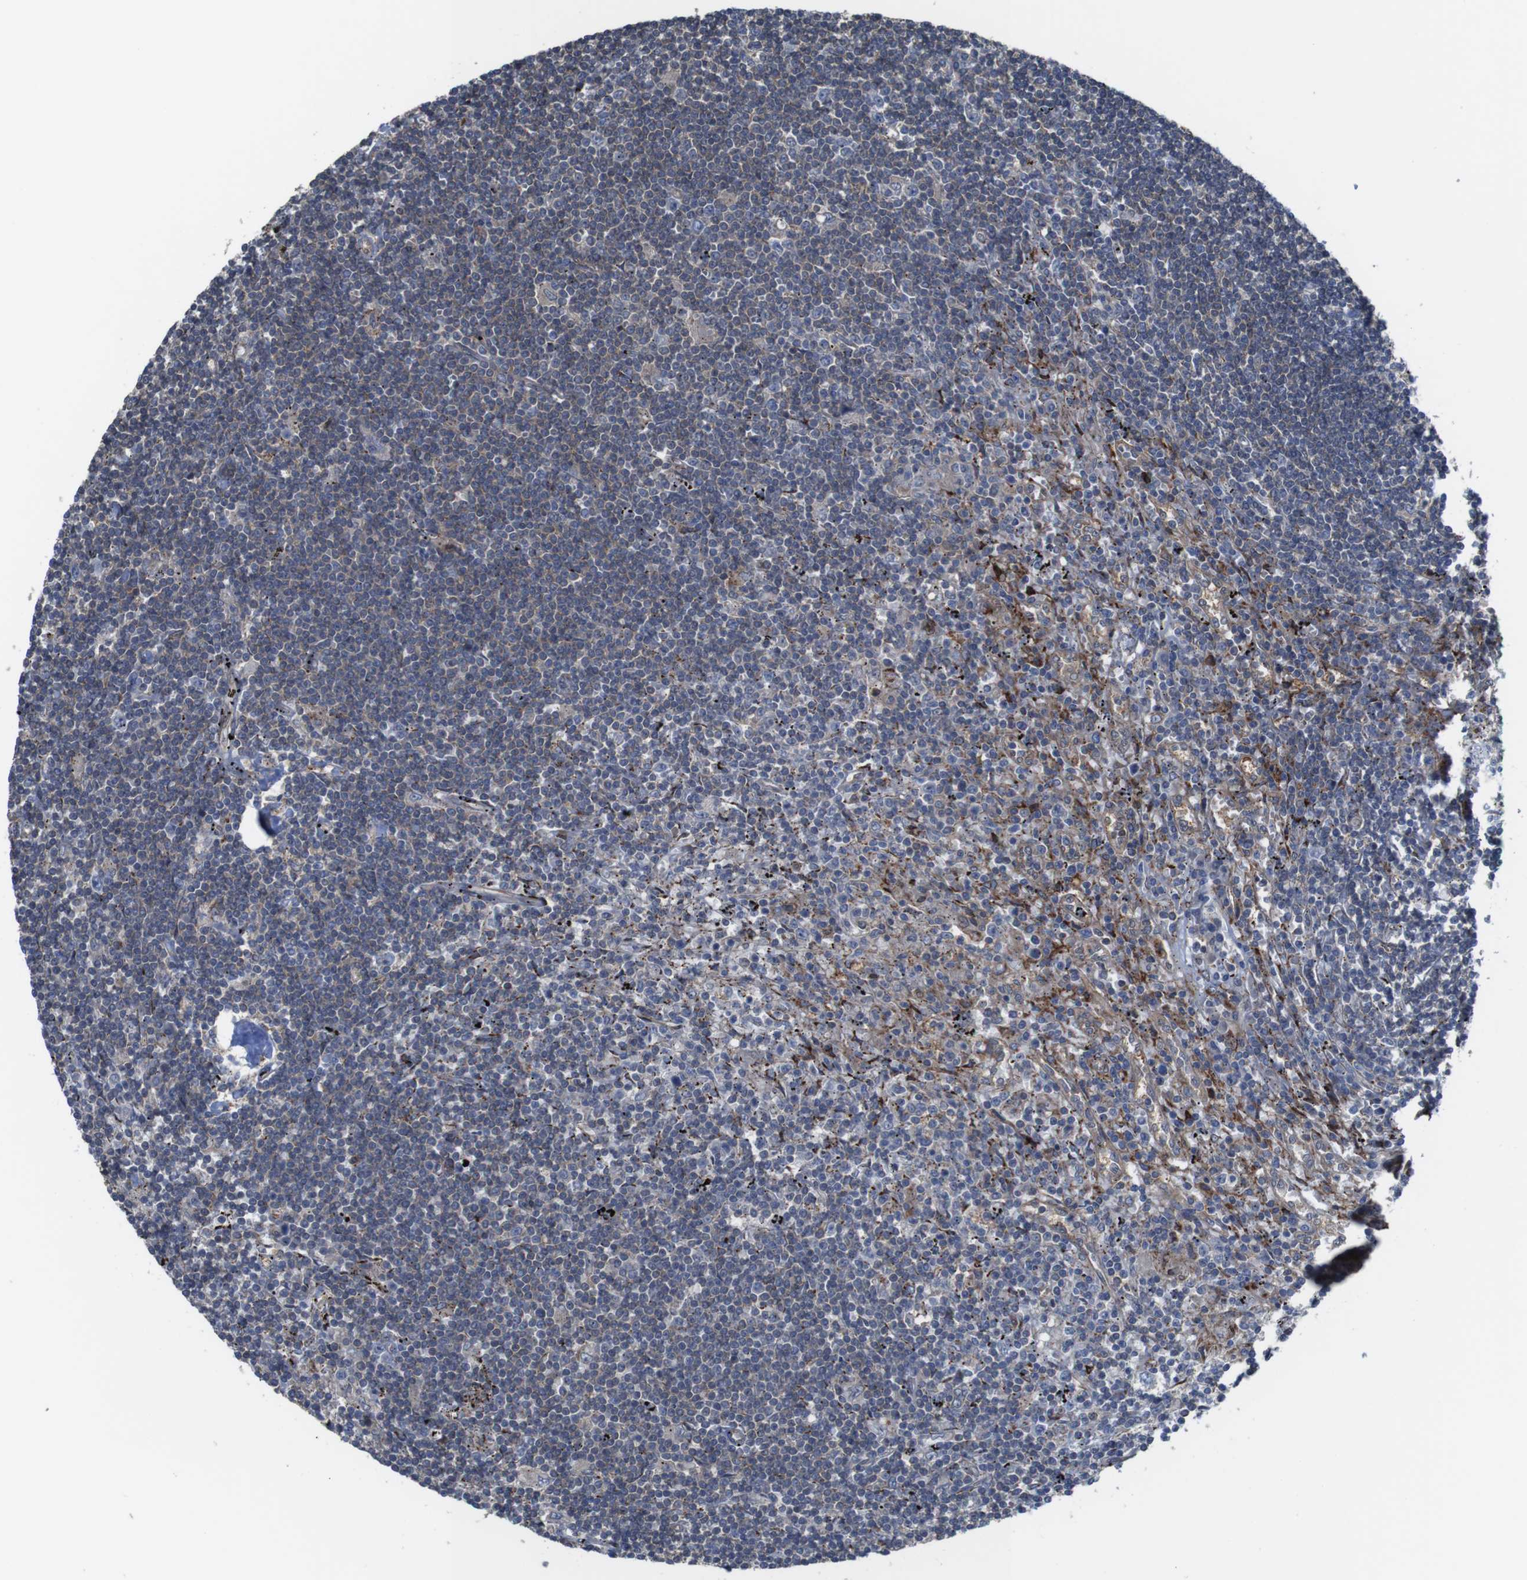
{"staining": {"intensity": "negative", "quantity": "none", "location": "none"}, "tissue": "lymphoma", "cell_type": "Tumor cells", "image_type": "cancer", "snomed": [{"axis": "morphology", "description": "Malignant lymphoma, non-Hodgkin's type, Low grade"}, {"axis": "topography", "description": "Spleen"}], "caption": "DAB (3,3'-diaminobenzidine) immunohistochemical staining of lymphoma demonstrates no significant staining in tumor cells.", "gene": "PCOLCE2", "patient": {"sex": "male", "age": 76}}